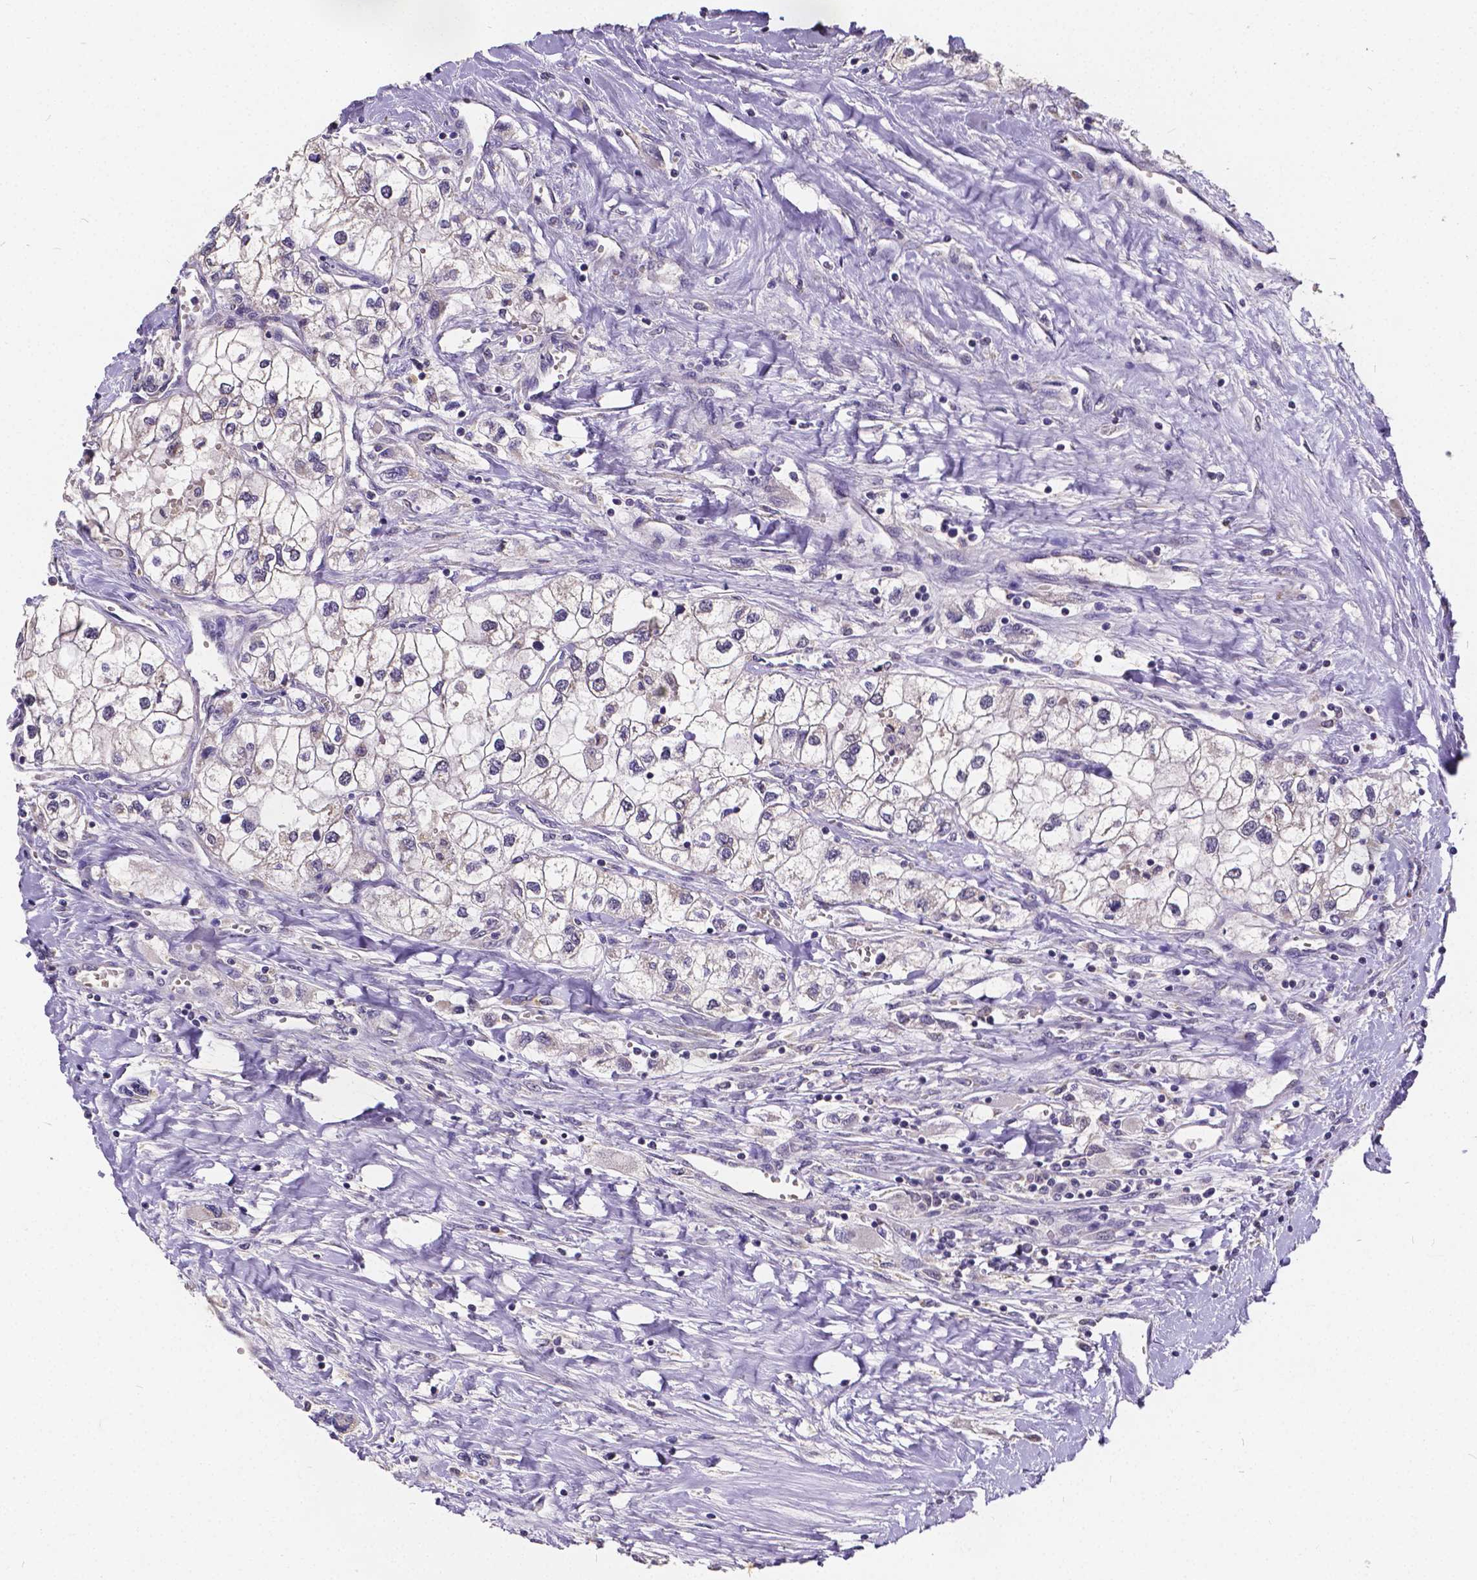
{"staining": {"intensity": "negative", "quantity": "none", "location": "none"}, "tissue": "renal cancer", "cell_type": "Tumor cells", "image_type": "cancer", "snomed": [{"axis": "morphology", "description": "Adenocarcinoma, NOS"}, {"axis": "topography", "description": "Kidney"}], "caption": "This is a micrograph of immunohistochemistry staining of adenocarcinoma (renal), which shows no staining in tumor cells.", "gene": "CTNNA2", "patient": {"sex": "male", "age": 59}}